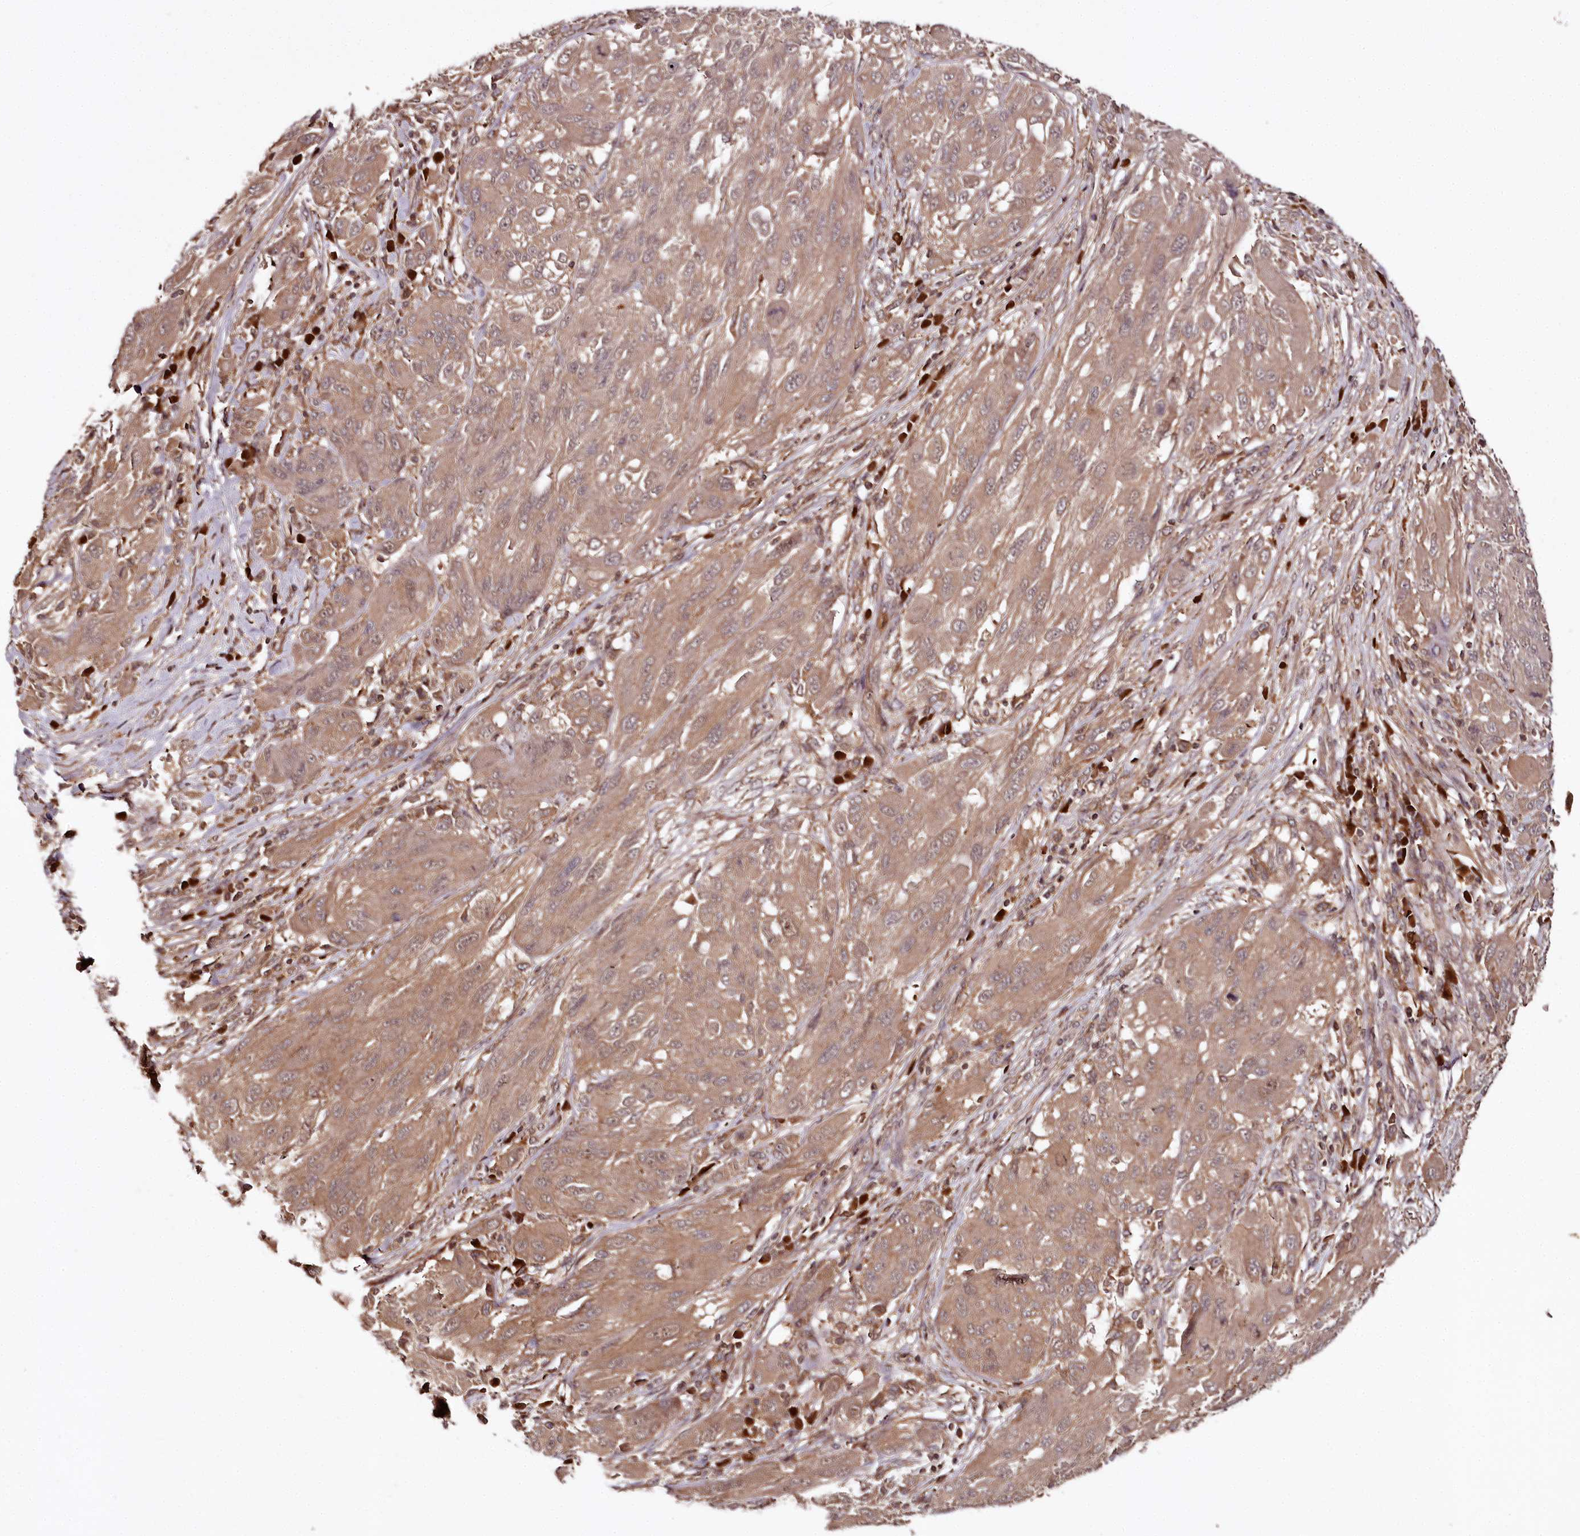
{"staining": {"intensity": "weak", "quantity": ">75%", "location": "cytoplasmic/membranous"}, "tissue": "melanoma", "cell_type": "Tumor cells", "image_type": "cancer", "snomed": [{"axis": "morphology", "description": "Malignant melanoma, NOS"}, {"axis": "topography", "description": "Skin"}], "caption": "The photomicrograph exhibits a brown stain indicating the presence of a protein in the cytoplasmic/membranous of tumor cells in malignant melanoma.", "gene": "TTC12", "patient": {"sex": "female", "age": 91}}